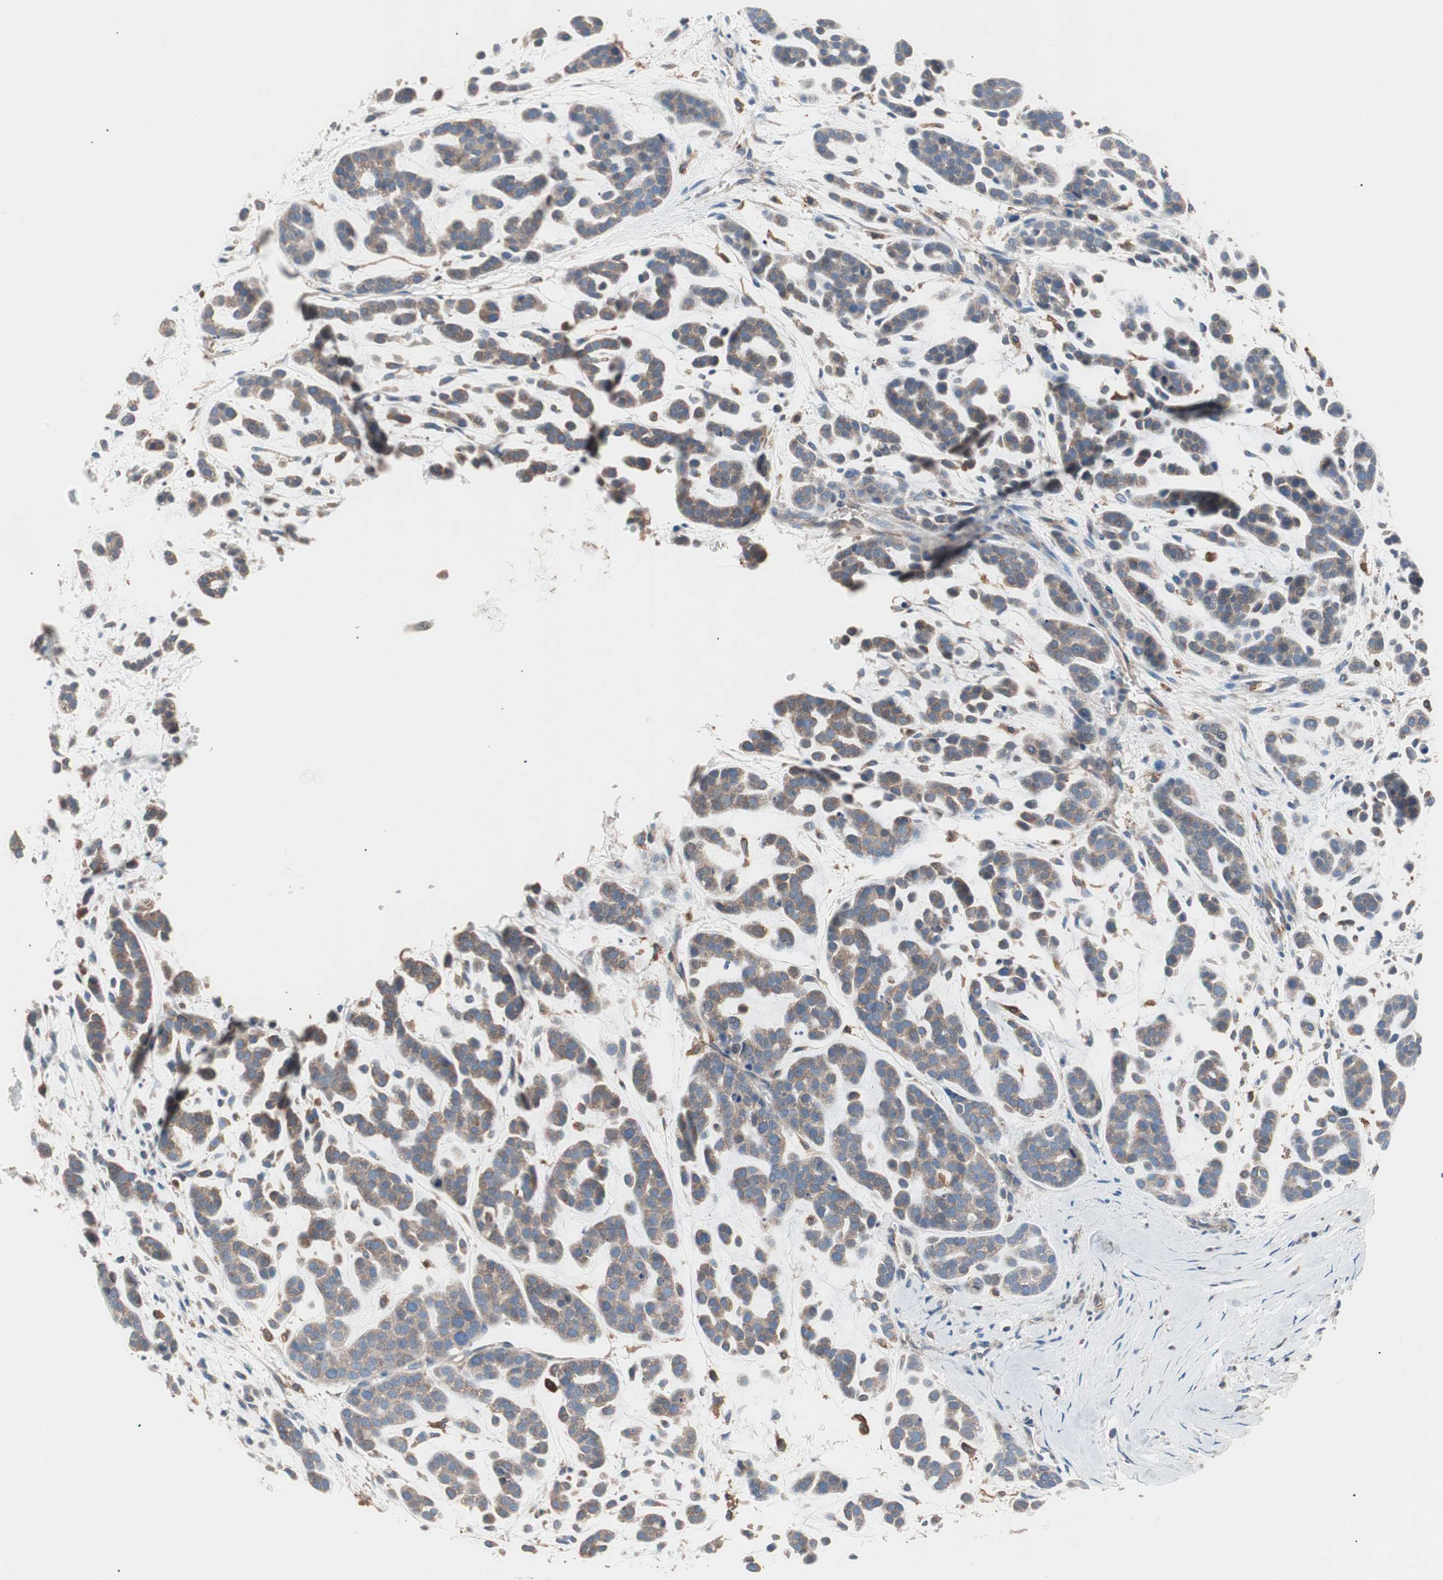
{"staining": {"intensity": "moderate", "quantity": ">75%", "location": "cytoplasmic/membranous"}, "tissue": "head and neck cancer", "cell_type": "Tumor cells", "image_type": "cancer", "snomed": [{"axis": "morphology", "description": "Adenocarcinoma, NOS"}, {"axis": "morphology", "description": "Adenoma, NOS"}, {"axis": "topography", "description": "Head-Neck"}], "caption": "Brown immunohistochemical staining in human adenoma (head and neck) shows moderate cytoplasmic/membranous expression in about >75% of tumor cells.", "gene": "PIK3R1", "patient": {"sex": "female", "age": 55}}